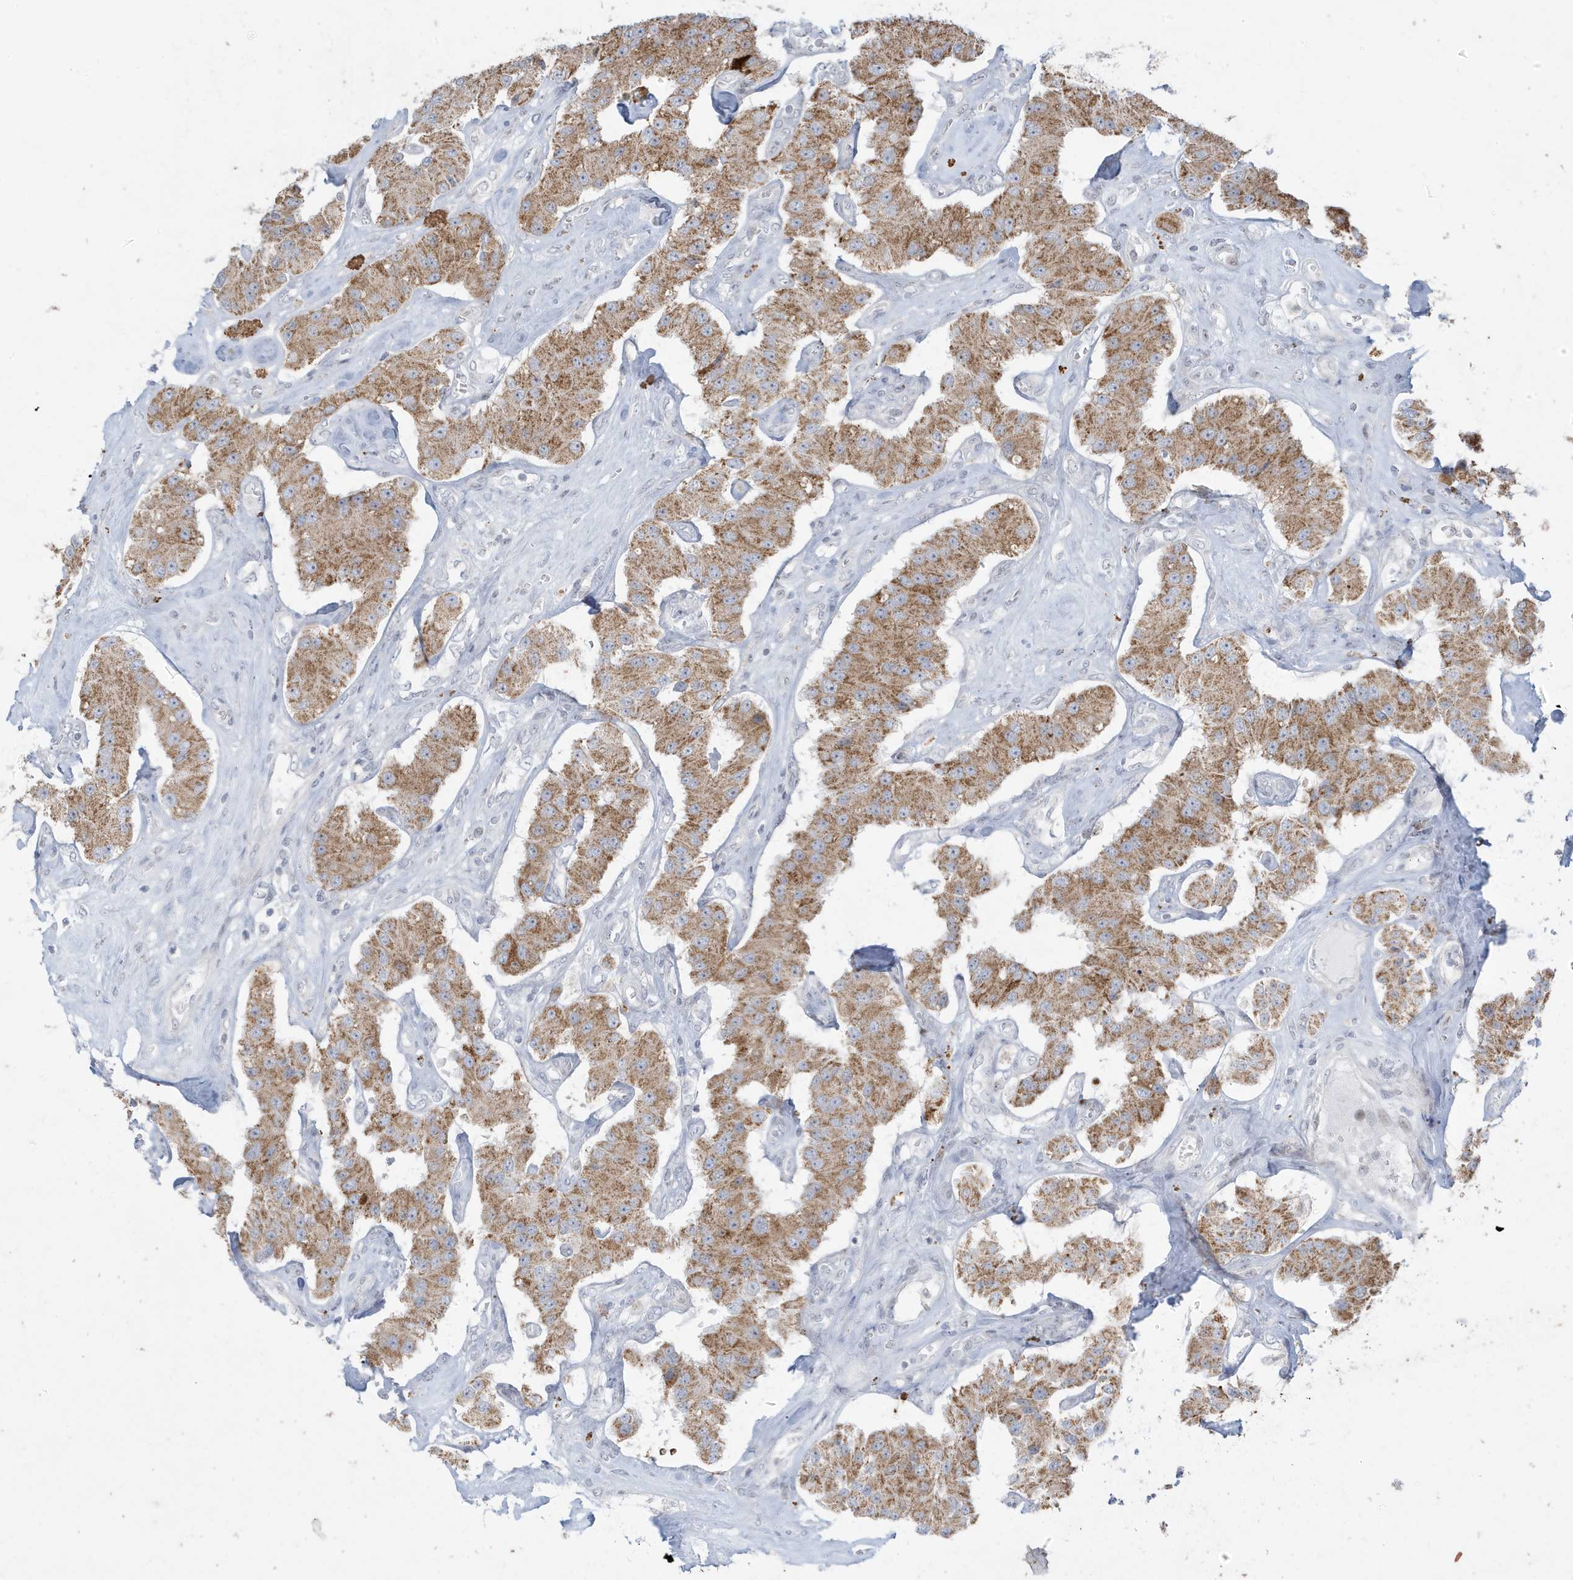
{"staining": {"intensity": "moderate", "quantity": ">75%", "location": "cytoplasmic/membranous"}, "tissue": "carcinoid", "cell_type": "Tumor cells", "image_type": "cancer", "snomed": [{"axis": "morphology", "description": "Carcinoid, malignant, NOS"}, {"axis": "topography", "description": "Pancreas"}], "caption": "Immunohistochemical staining of human carcinoid reveals medium levels of moderate cytoplasmic/membranous protein expression in about >75% of tumor cells.", "gene": "FNDC1", "patient": {"sex": "male", "age": 41}}